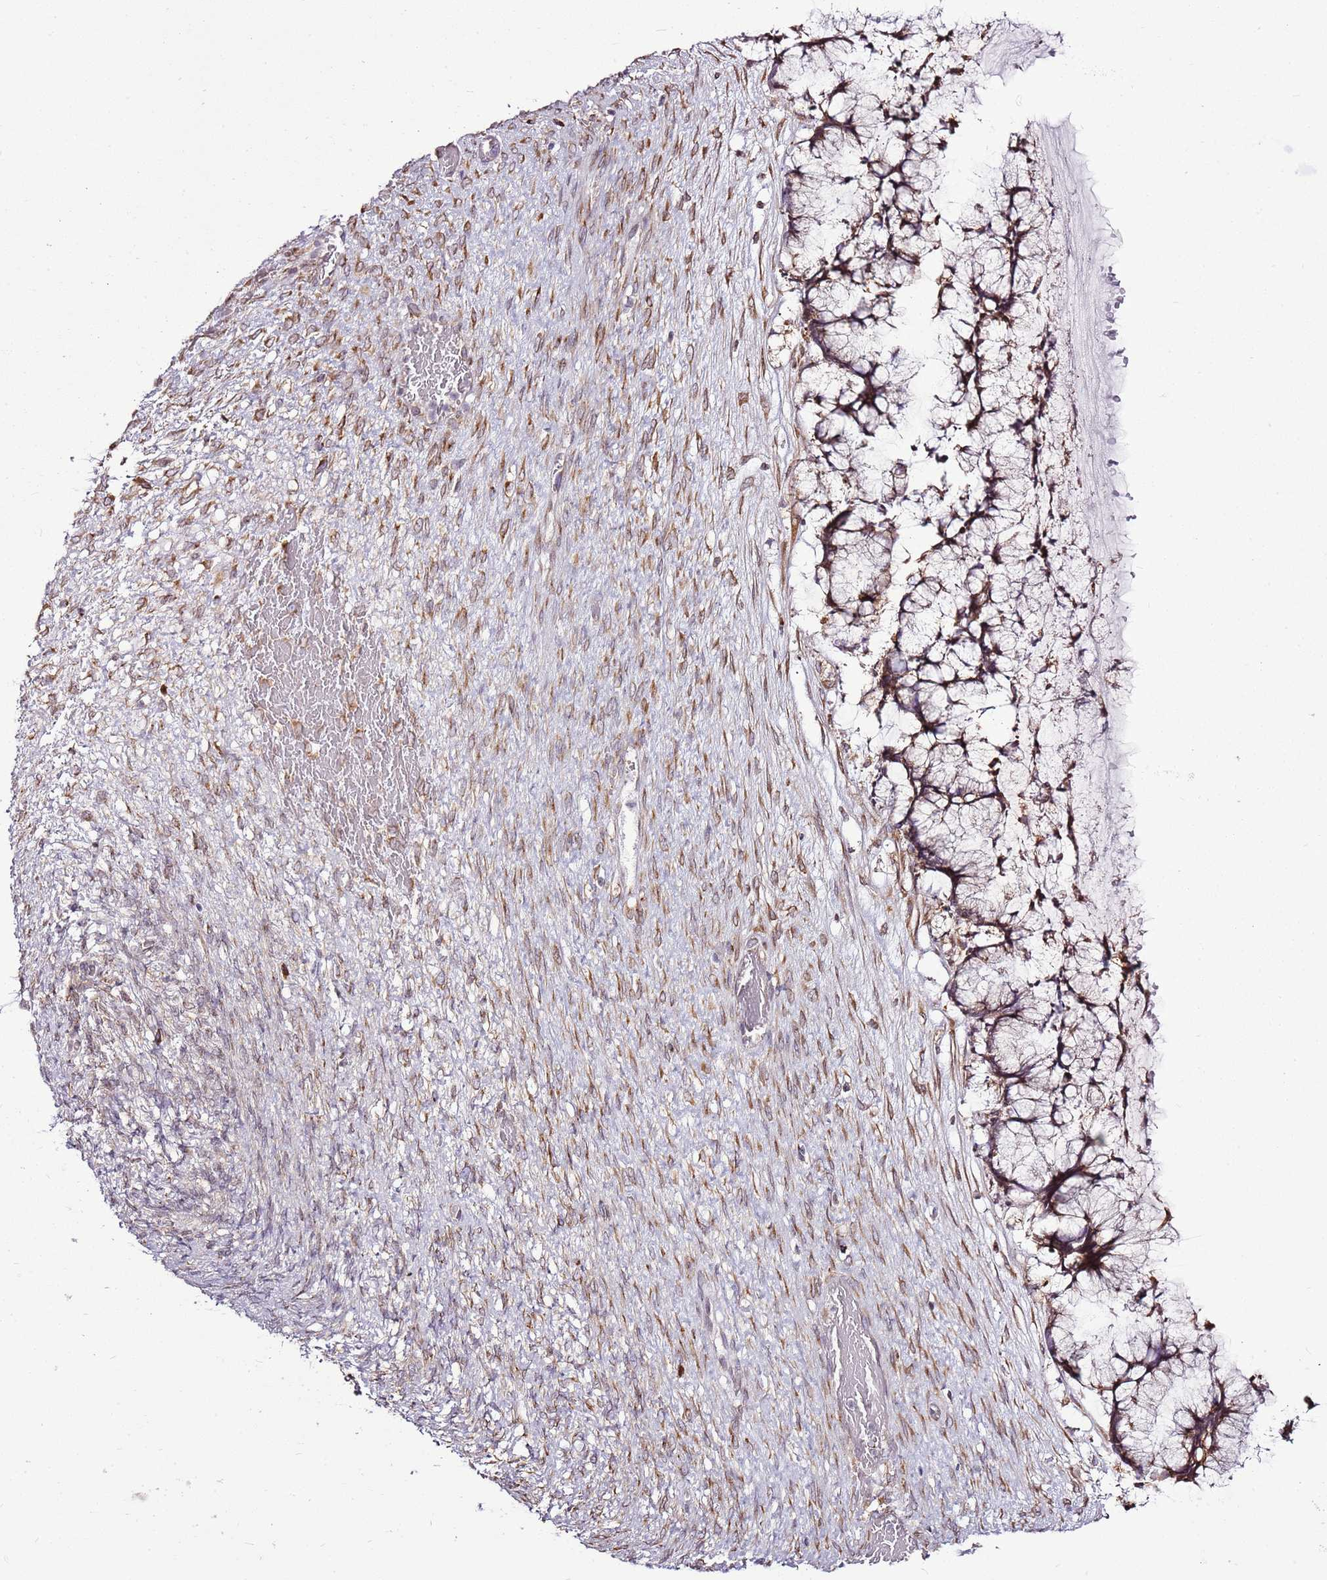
{"staining": {"intensity": "moderate", "quantity": ">75%", "location": "cytoplasmic/membranous"}, "tissue": "ovarian cancer", "cell_type": "Tumor cells", "image_type": "cancer", "snomed": [{"axis": "morphology", "description": "Cystadenocarcinoma, mucinous, NOS"}, {"axis": "topography", "description": "Ovary"}], "caption": "DAB (3,3'-diaminobenzidine) immunohistochemical staining of human mucinous cystadenocarcinoma (ovarian) demonstrates moderate cytoplasmic/membranous protein positivity in approximately >75% of tumor cells.", "gene": "TMED10", "patient": {"sex": "female", "age": 42}}